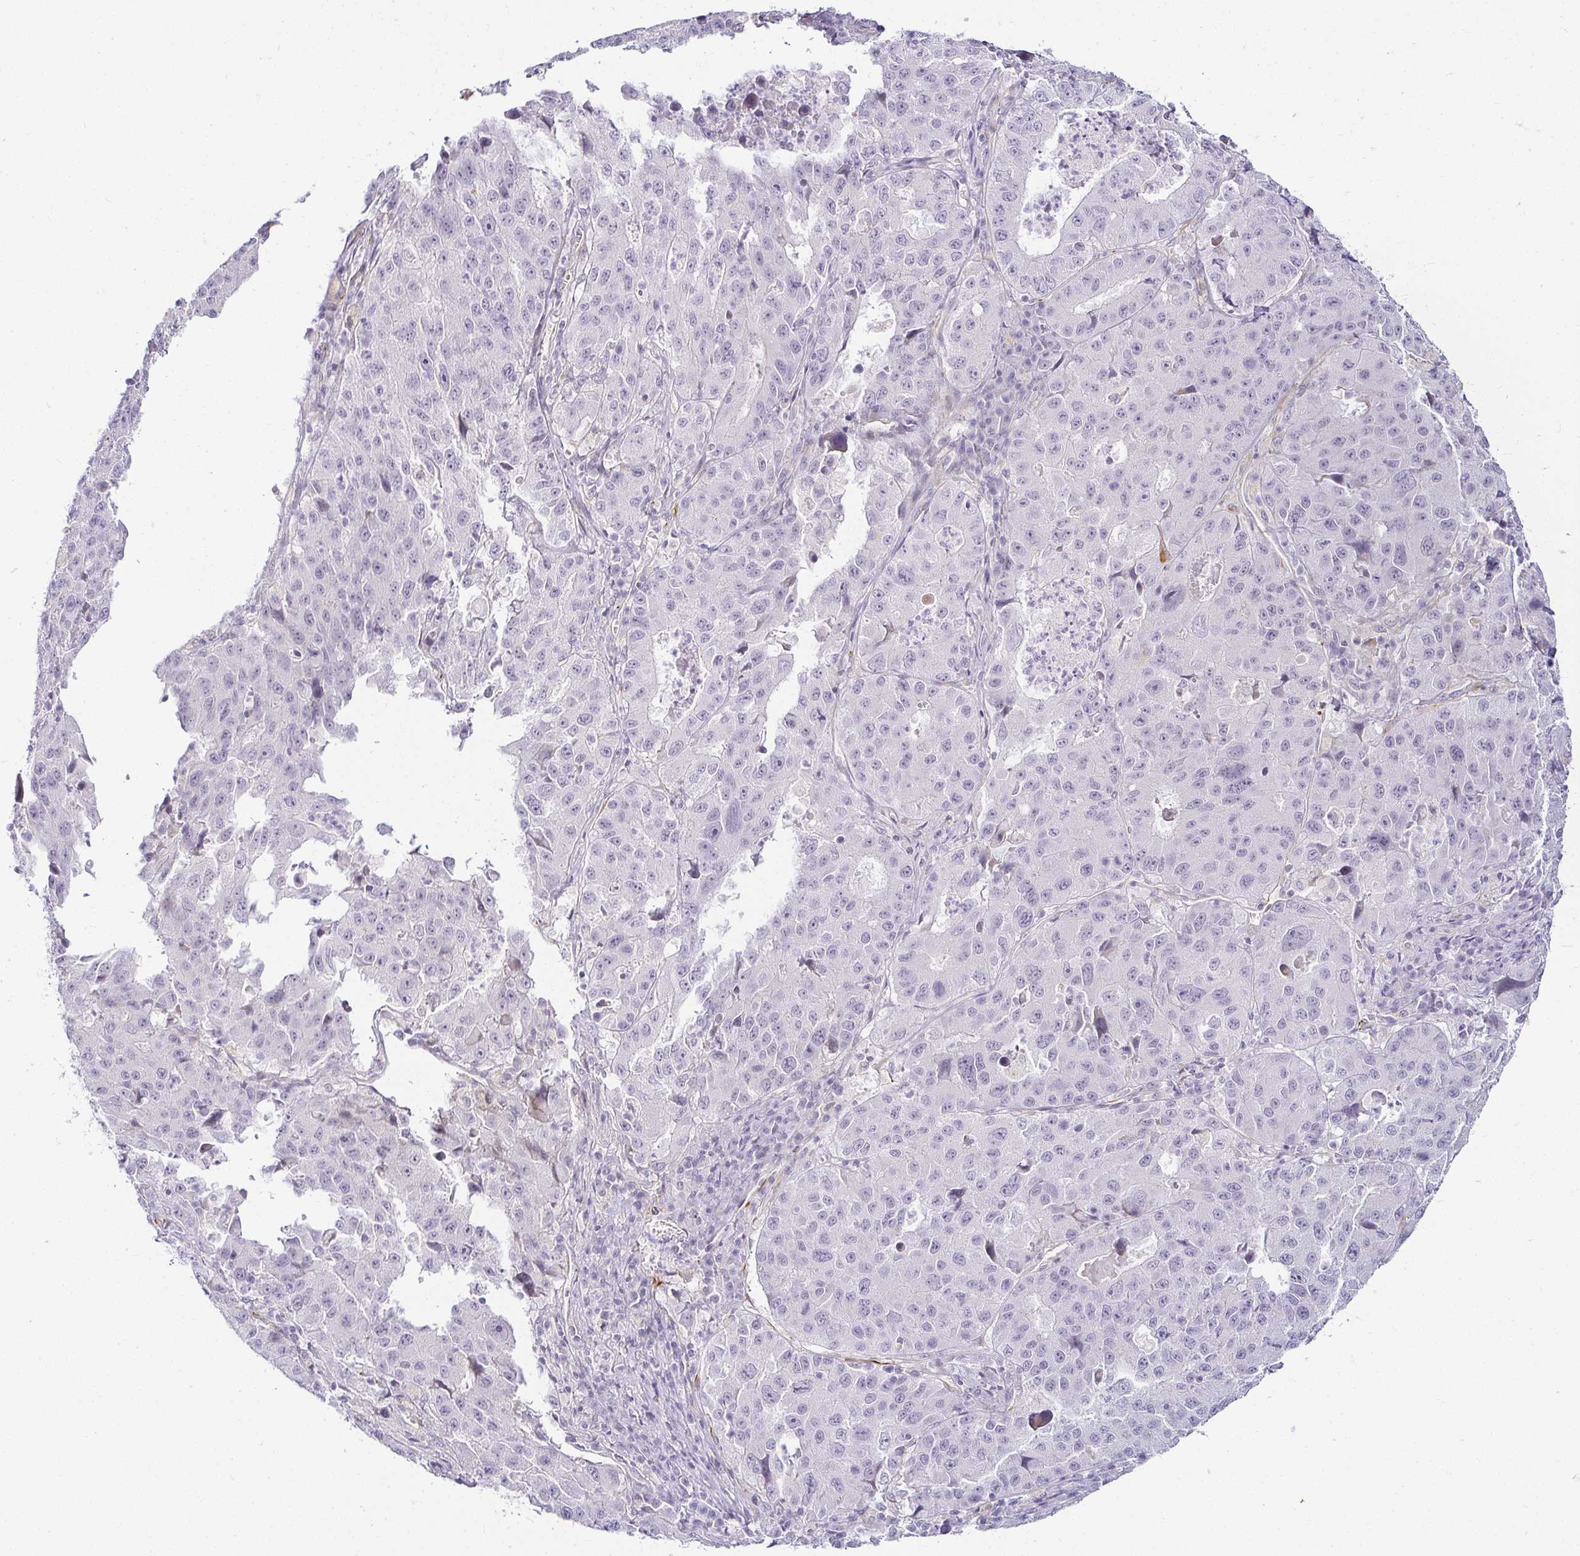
{"staining": {"intensity": "negative", "quantity": "none", "location": "none"}, "tissue": "stomach cancer", "cell_type": "Tumor cells", "image_type": "cancer", "snomed": [{"axis": "morphology", "description": "Adenocarcinoma, NOS"}, {"axis": "topography", "description": "Stomach"}], "caption": "This is an IHC photomicrograph of stomach cancer. There is no staining in tumor cells.", "gene": "ACAN", "patient": {"sex": "male", "age": 71}}